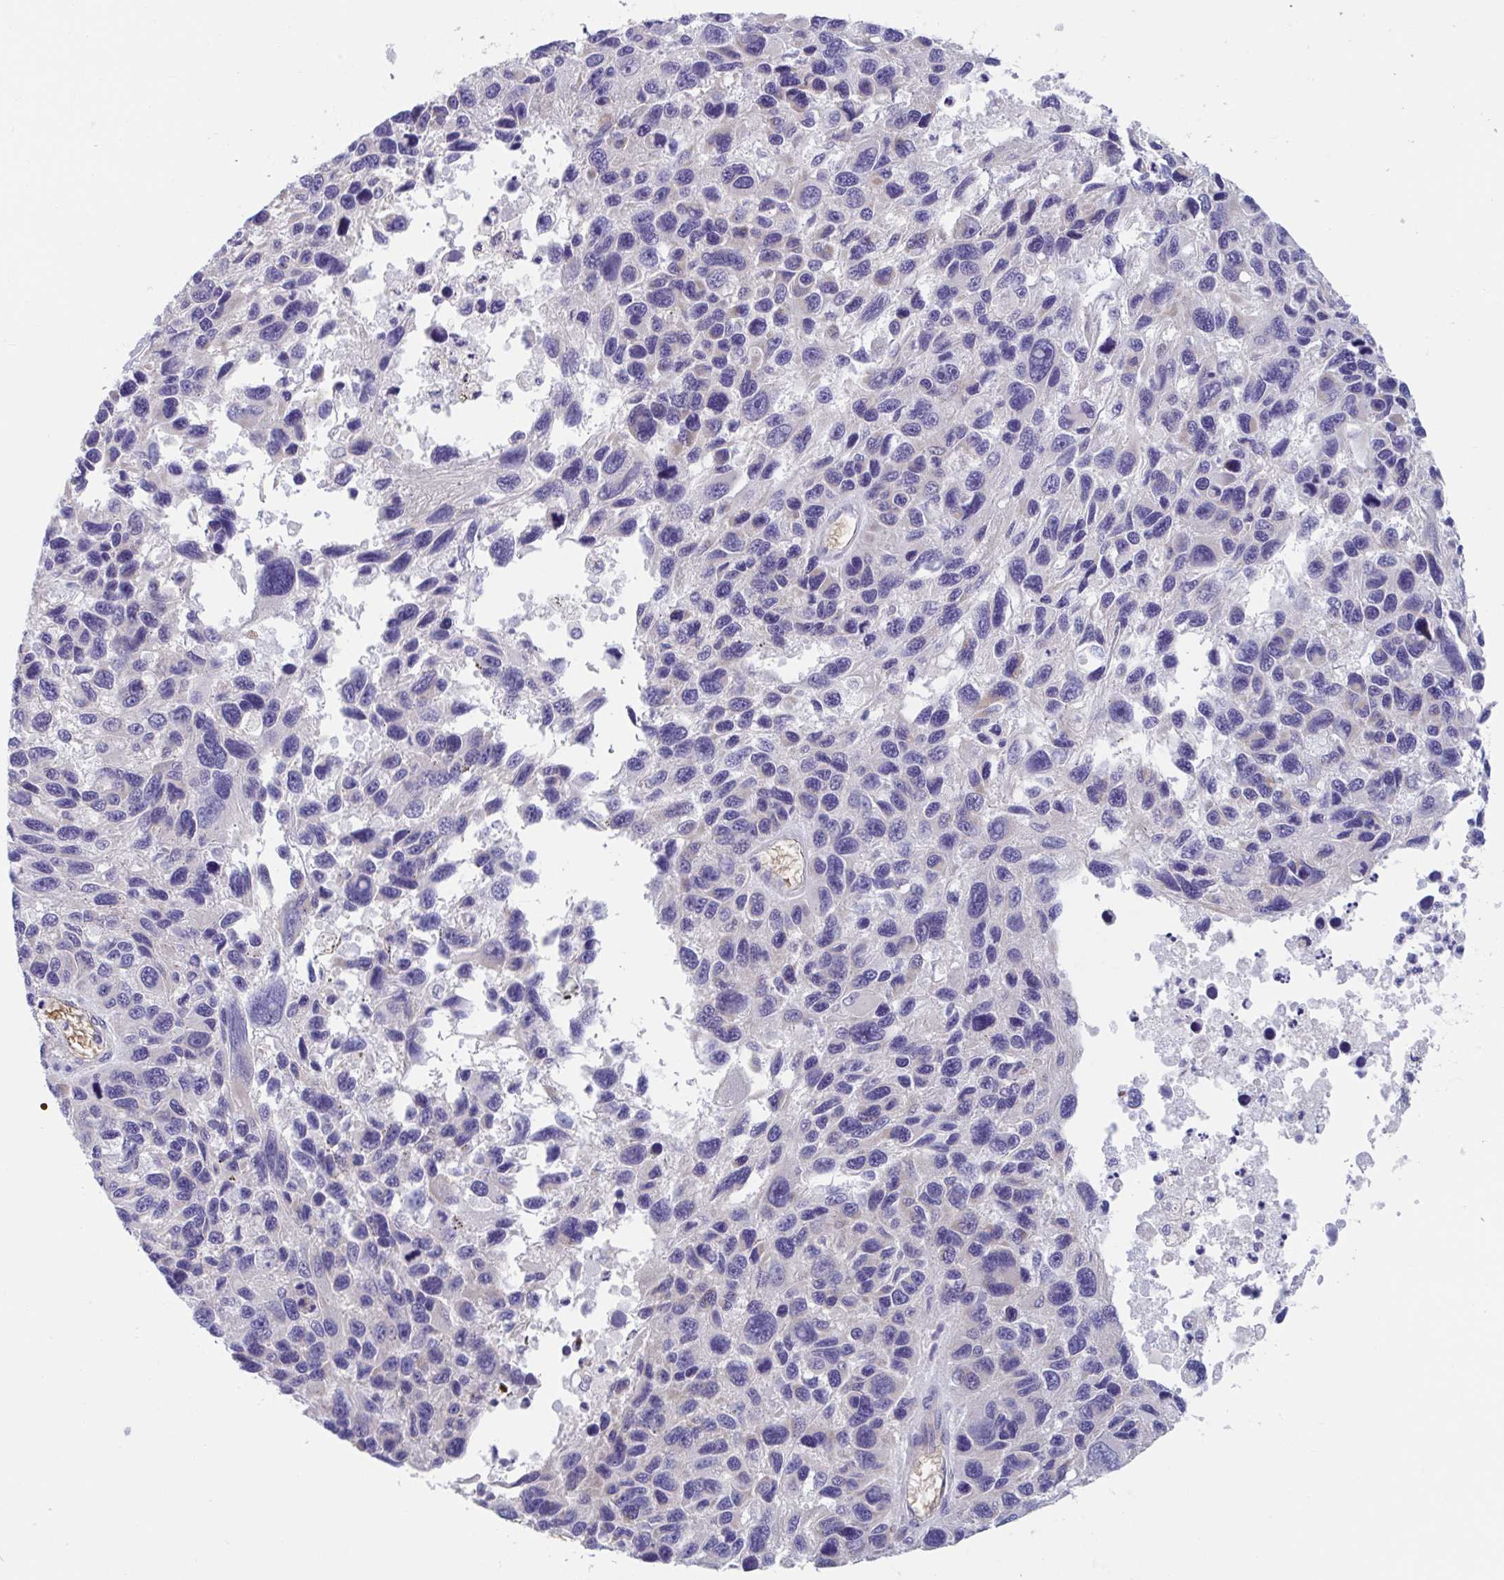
{"staining": {"intensity": "negative", "quantity": "none", "location": "none"}, "tissue": "melanoma", "cell_type": "Tumor cells", "image_type": "cancer", "snomed": [{"axis": "morphology", "description": "Malignant melanoma, NOS"}, {"axis": "topography", "description": "Skin"}], "caption": "Malignant melanoma was stained to show a protein in brown. There is no significant staining in tumor cells.", "gene": "TTC30B", "patient": {"sex": "male", "age": 53}}